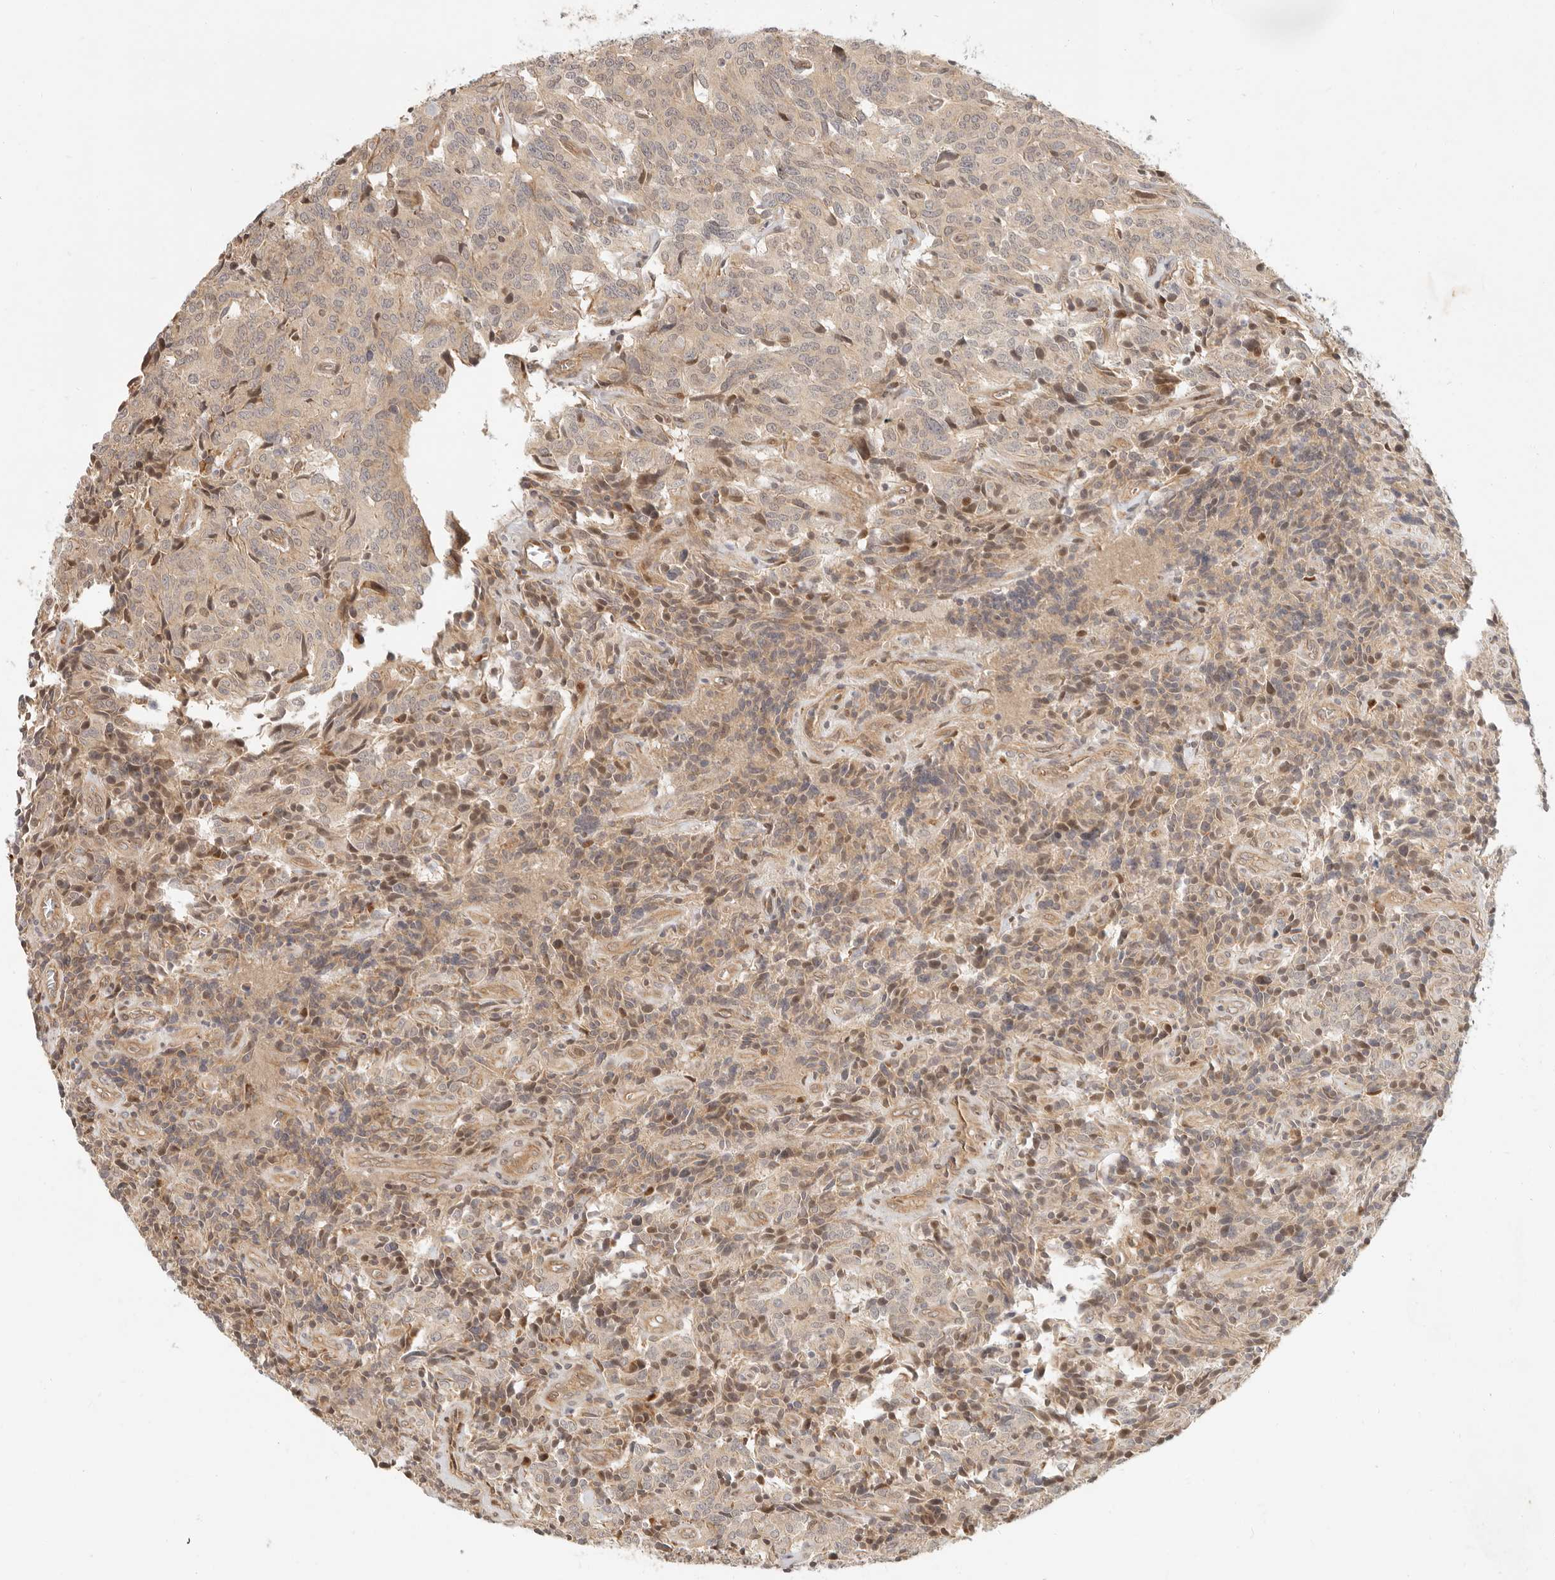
{"staining": {"intensity": "weak", "quantity": "25%-75%", "location": "cytoplasmic/membranous"}, "tissue": "carcinoid", "cell_type": "Tumor cells", "image_type": "cancer", "snomed": [{"axis": "morphology", "description": "Carcinoid, malignant, NOS"}, {"axis": "topography", "description": "Lung"}], "caption": "Carcinoid stained with IHC demonstrates weak cytoplasmic/membranous positivity in approximately 25%-75% of tumor cells.", "gene": "TUFT1", "patient": {"sex": "female", "age": 46}}